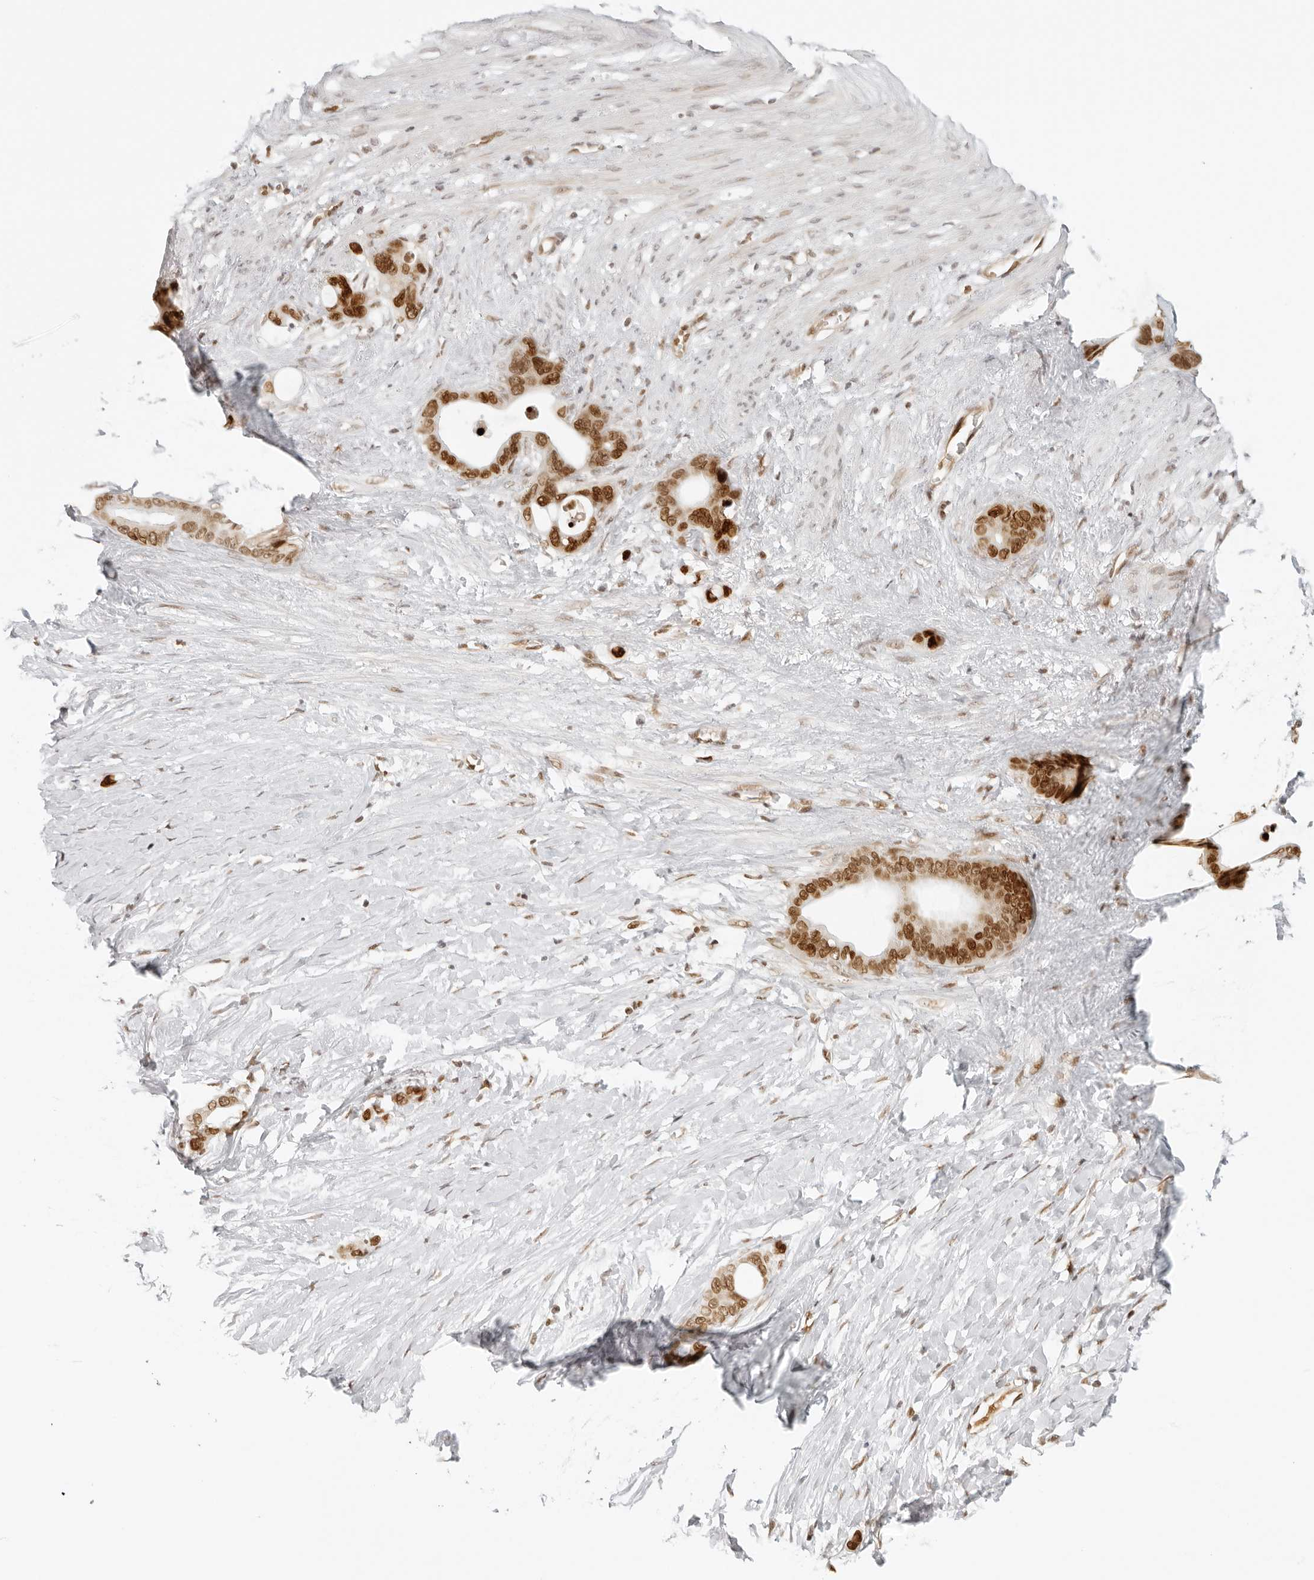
{"staining": {"intensity": "strong", "quantity": ">75%", "location": "nuclear"}, "tissue": "stomach cancer", "cell_type": "Tumor cells", "image_type": "cancer", "snomed": [{"axis": "morphology", "description": "Adenocarcinoma, NOS"}, {"axis": "topography", "description": "Stomach"}], "caption": "Stomach cancer (adenocarcinoma) tissue demonstrates strong nuclear expression in approximately >75% of tumor cells, visualized by immunohistochemistry. The staining was performed using DAB, with brown indicating positive protein expression. Nuclei are stained blue with hematoxylin.", "gene": "RCC1", "patient": {"sex": "female", "age": 75}}